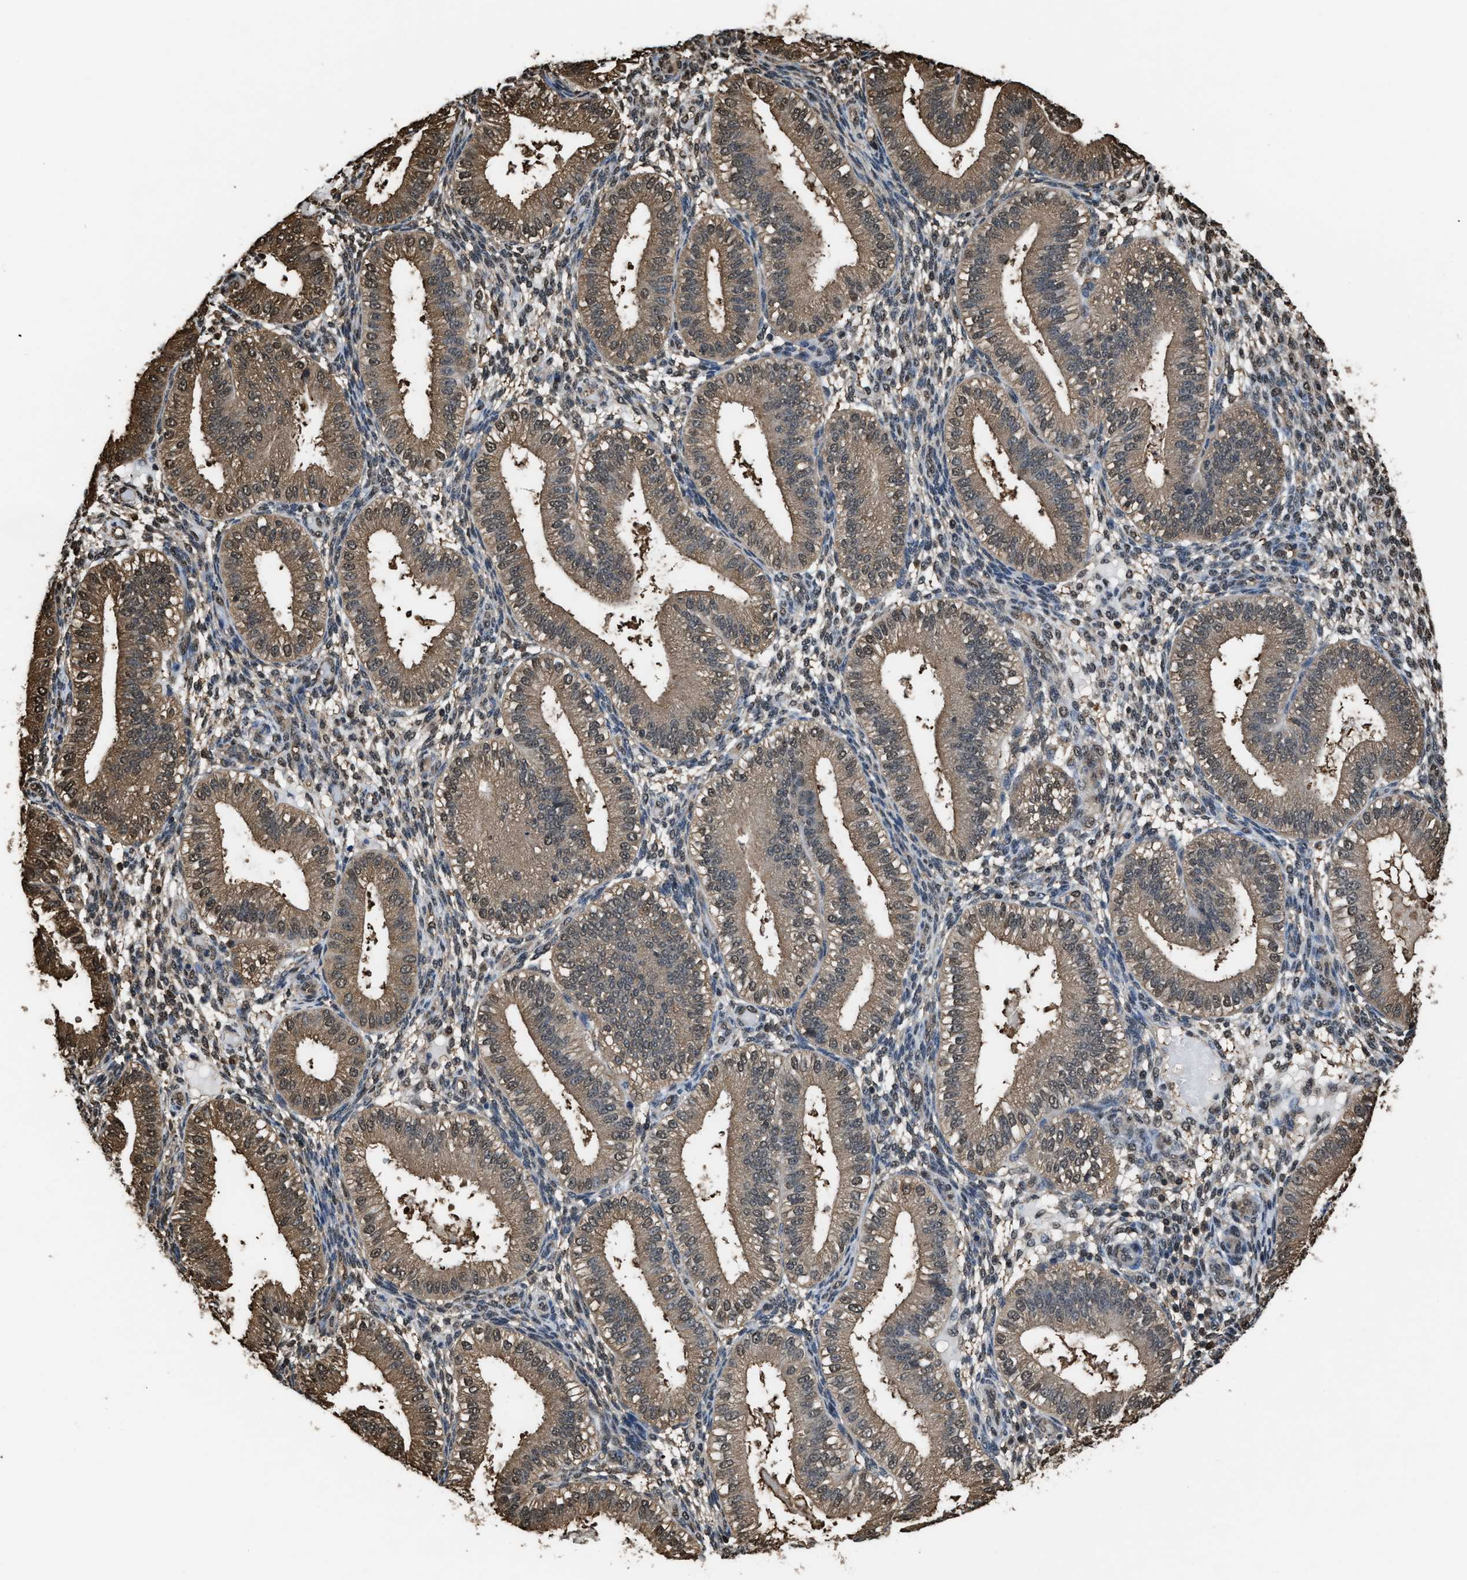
{"staining": {"intensity": "weak", "quantity": "<25%", "location": "nuclear"}, "tissue": "endometrium", "cell_type": "Cells in endometrial stroma", "image_type": "normal", "snomed": [{"axis": "morphology", "description": "Normal tissue, NOS"}, {"axis": "topography", "description": "Endometrium"}], "caption": "An image of human endometrium is negative for staining in cells in endometrial stroma. Brightfield microscopy of IHC stained with DAB (brown) and hematoxylin (blue), captured at high magnification.", "gene": "FNTA", "patient": {"sex": "female", "age": 39}}